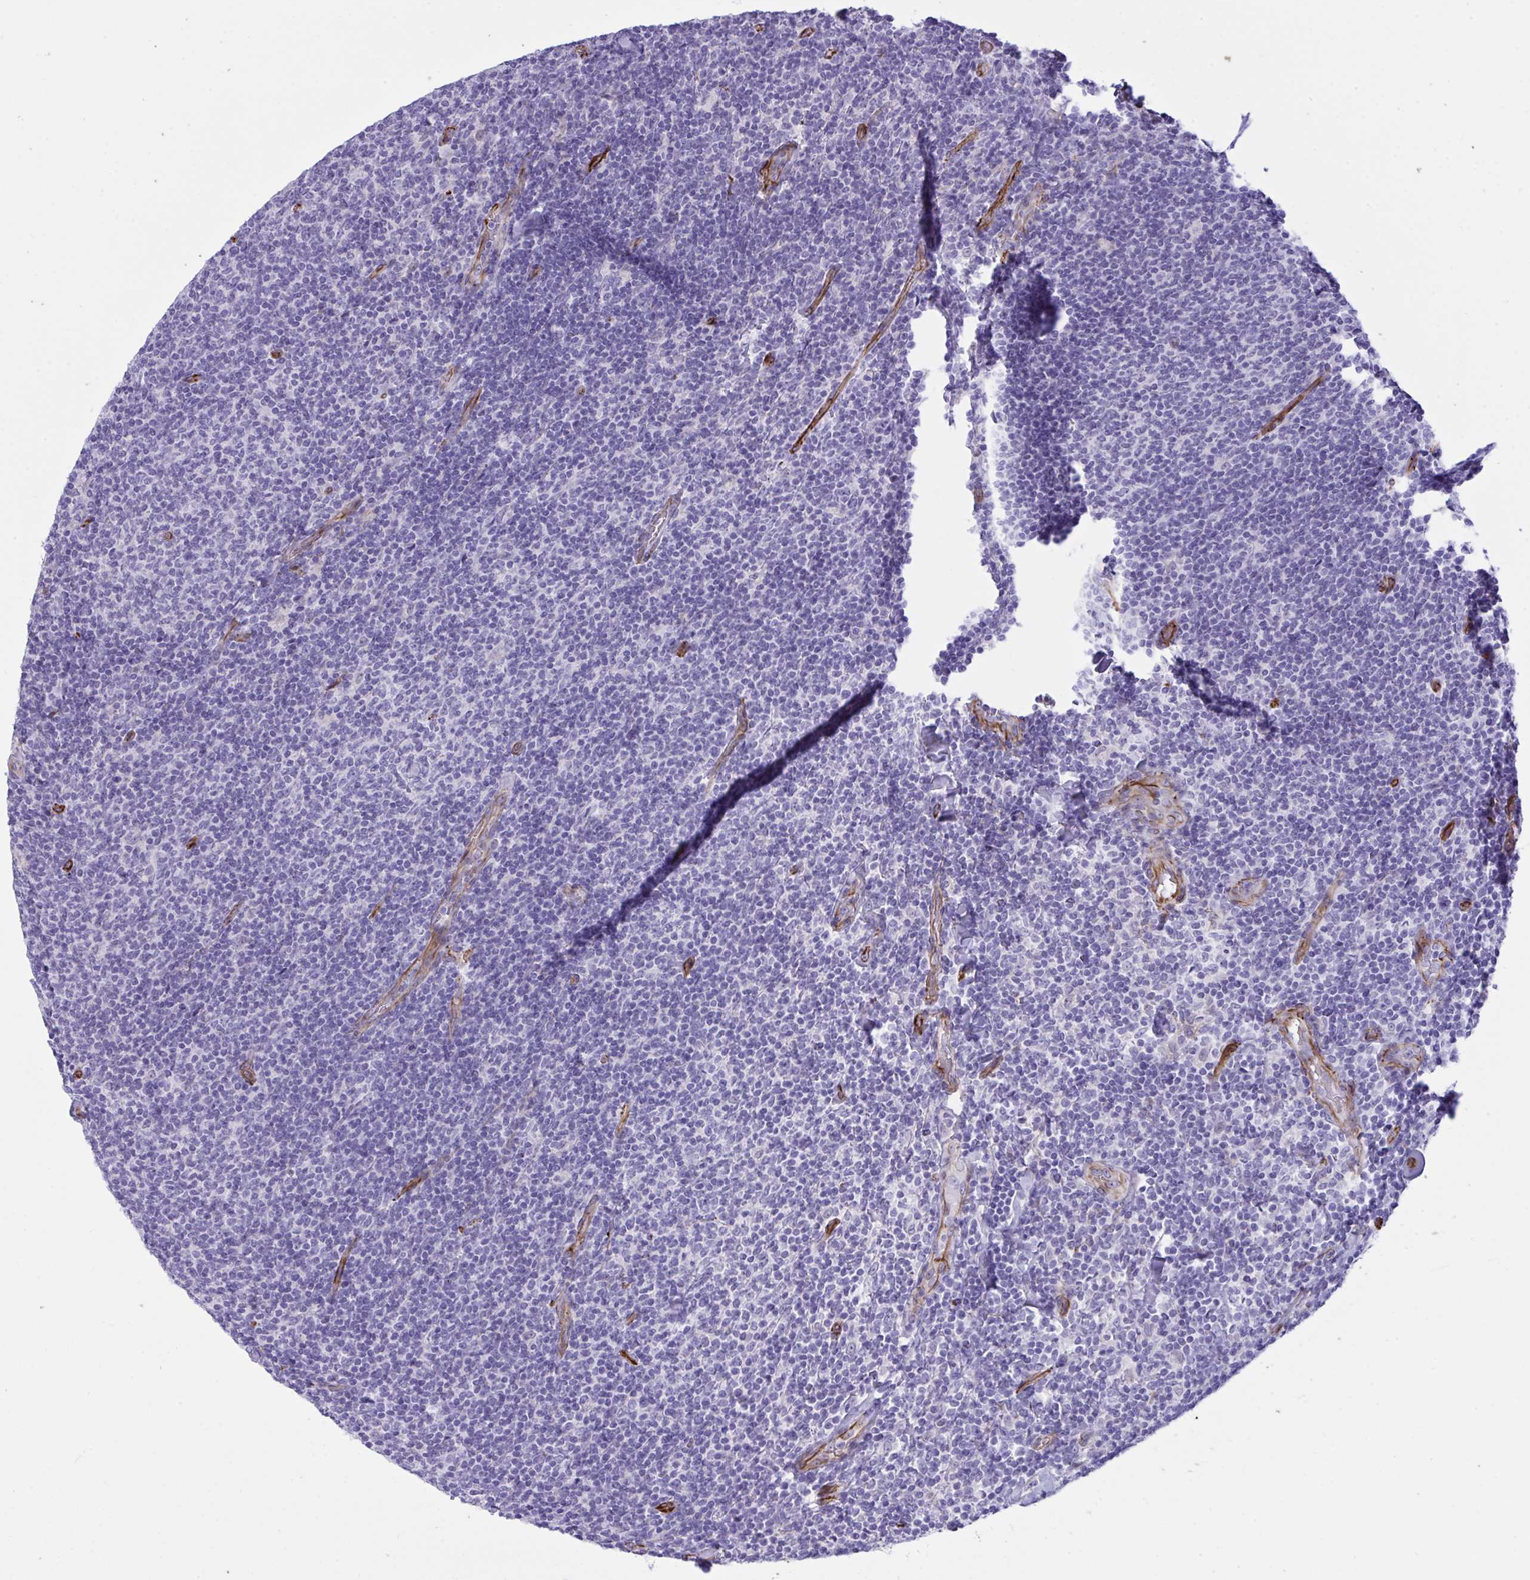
{"staining": {"intensity": "negative", "quantity": "none", "location": "none"}, "tissue": "lymphoma", "cell_type": "Tumor cells", "image_type": "cancer", "snomed": [{"axis": "morphology", "description": "Malignant lymphoma, non-Hodgkin's type, Low grade"}, {"axis": "topography", "description": "Lymph node"}], "caption": "This is an immunohistochemistry (IHC) histopathology image of lymphoma. There is no positivity in tumor cells.", "gene": "SLC35B1", "patient": {"sex": "male", "age": 52}}